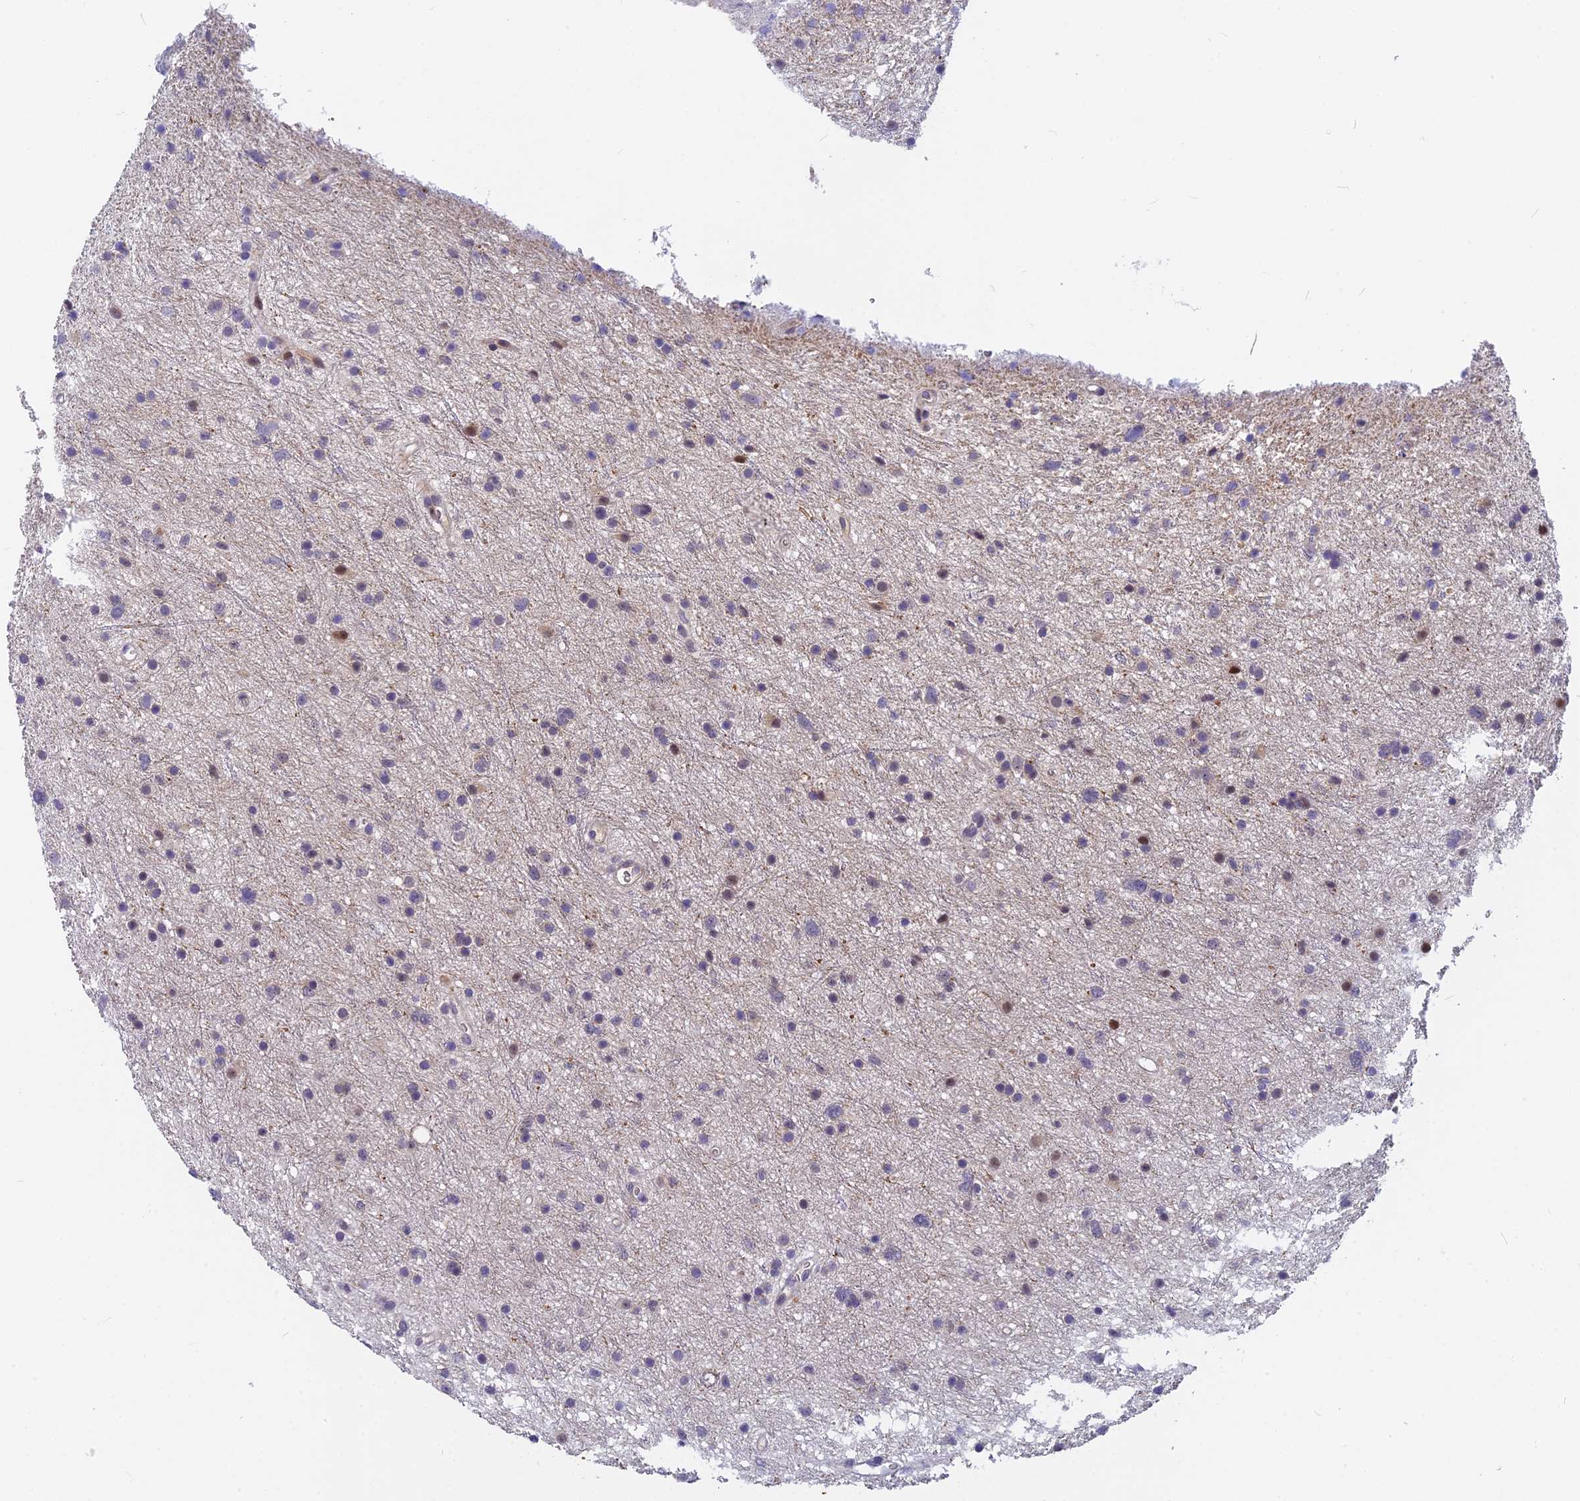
{"staining": {"intensity": "negative", "quantity": "none", "location": "none"}, "tissue": "glioma", "cell_type": "Tumor cells", "image_type": "cancer", "snomed": [{"axis": "morphology", "description": "Glioma, malignant, Low grade"}, {"axis": "topography", "description": "Cerebral cortex"}], "caption": "This is an immunohistochemistry image of human malignant low-grade glioma. There is no positivity in tumor cells.", "gene": "ANKRD34B", "patient": {"sex": "female", "age": 39}}